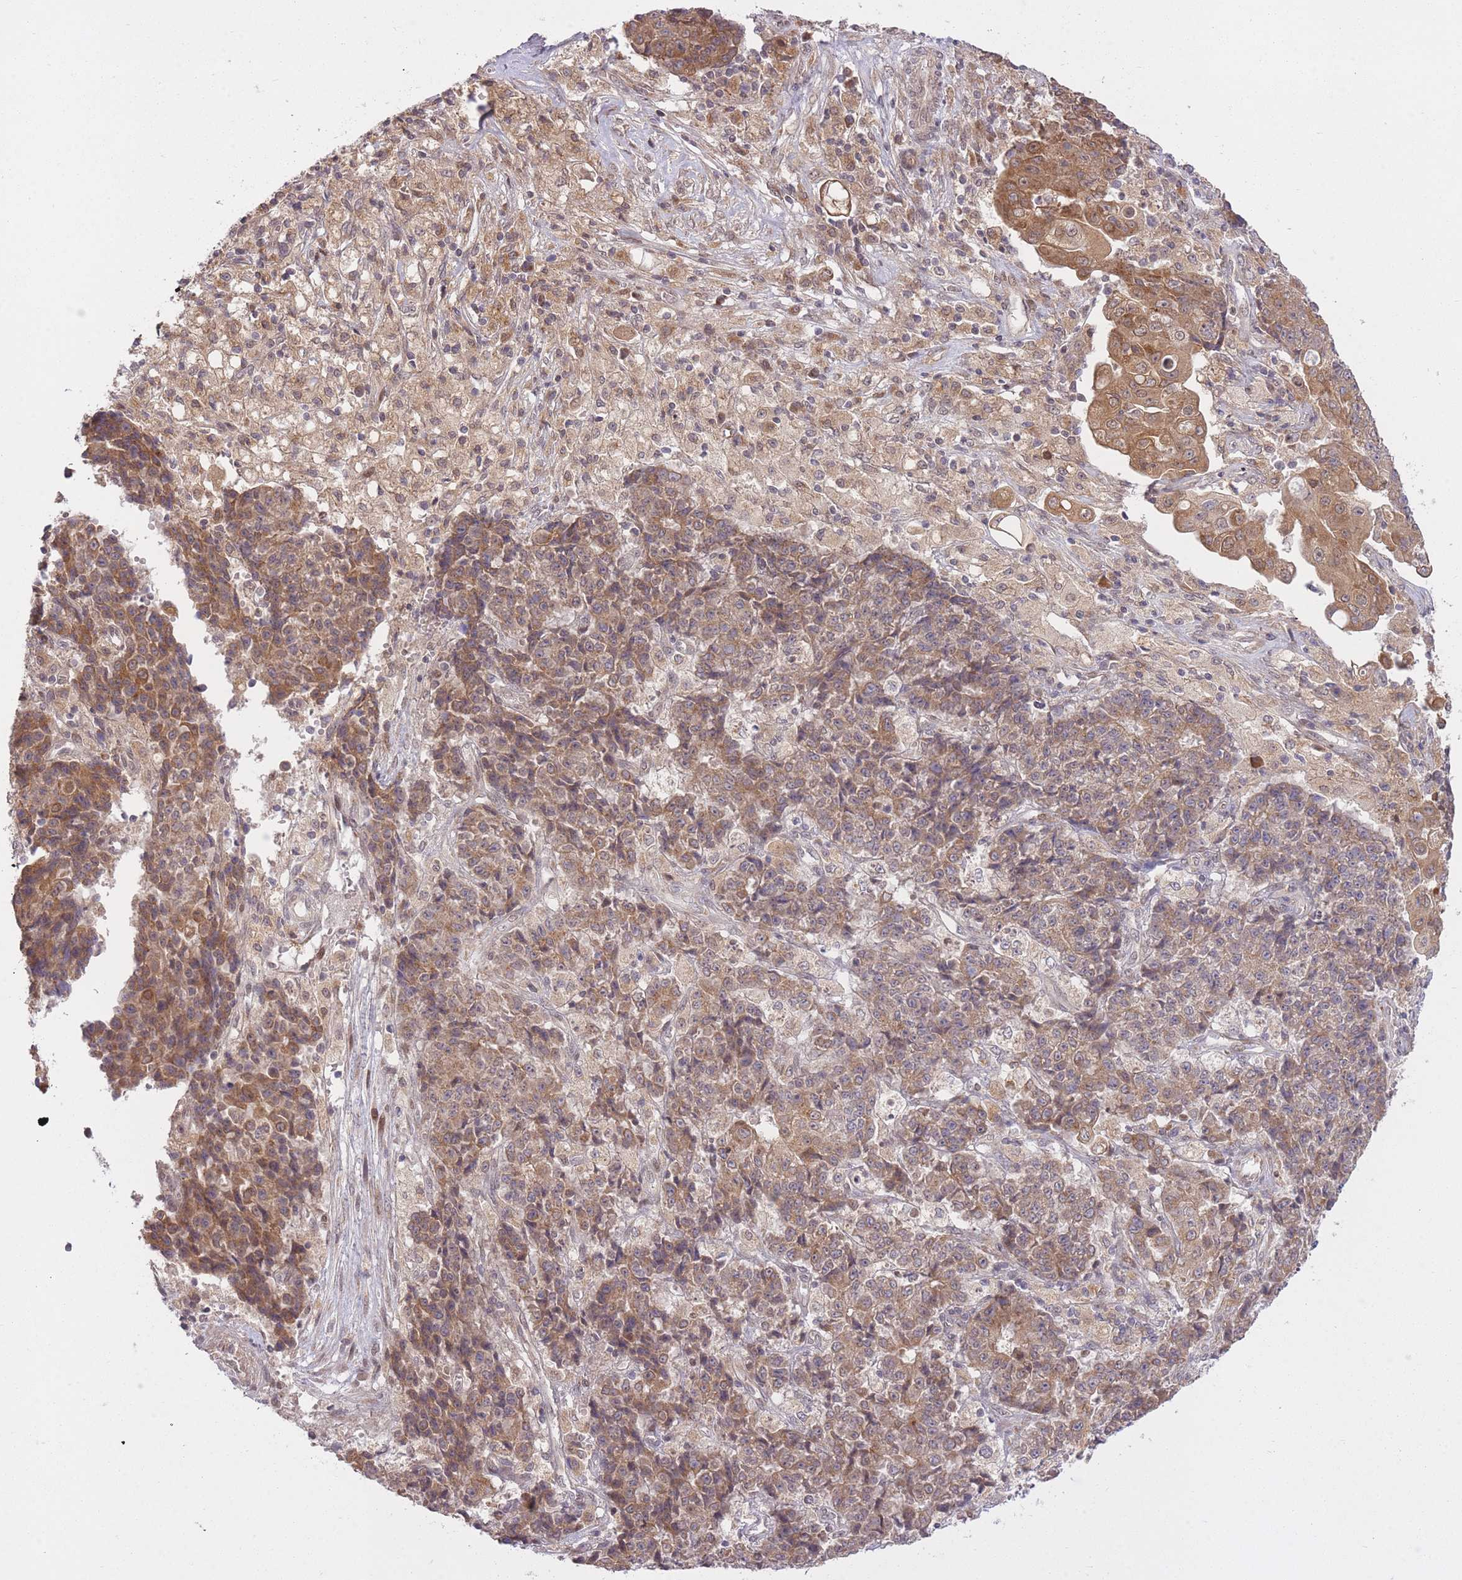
{"staining": {"intensity": "moderate", "quantity": ">75%", "location": "cytoplasmic/membranous,nuclear"}, "tissue": "ovarian cancer", "cell_type": "Tumor cells", "image_type": "cancer", "snomed": [{"axis": "morphology", "description": "Carcinoma, endometroid"}, {"axis": "topography", "description": "Ovary"}], "caption": "Moderate cytoplasmic/membranous and nuclear expression for a protein is present in about >75% of tumor cells of endometroid carcinoma (ovarian) using immunohistochemistry (IHC).", "gene": "ZNF391", "patient": {"sex": "female", "age": 42}}